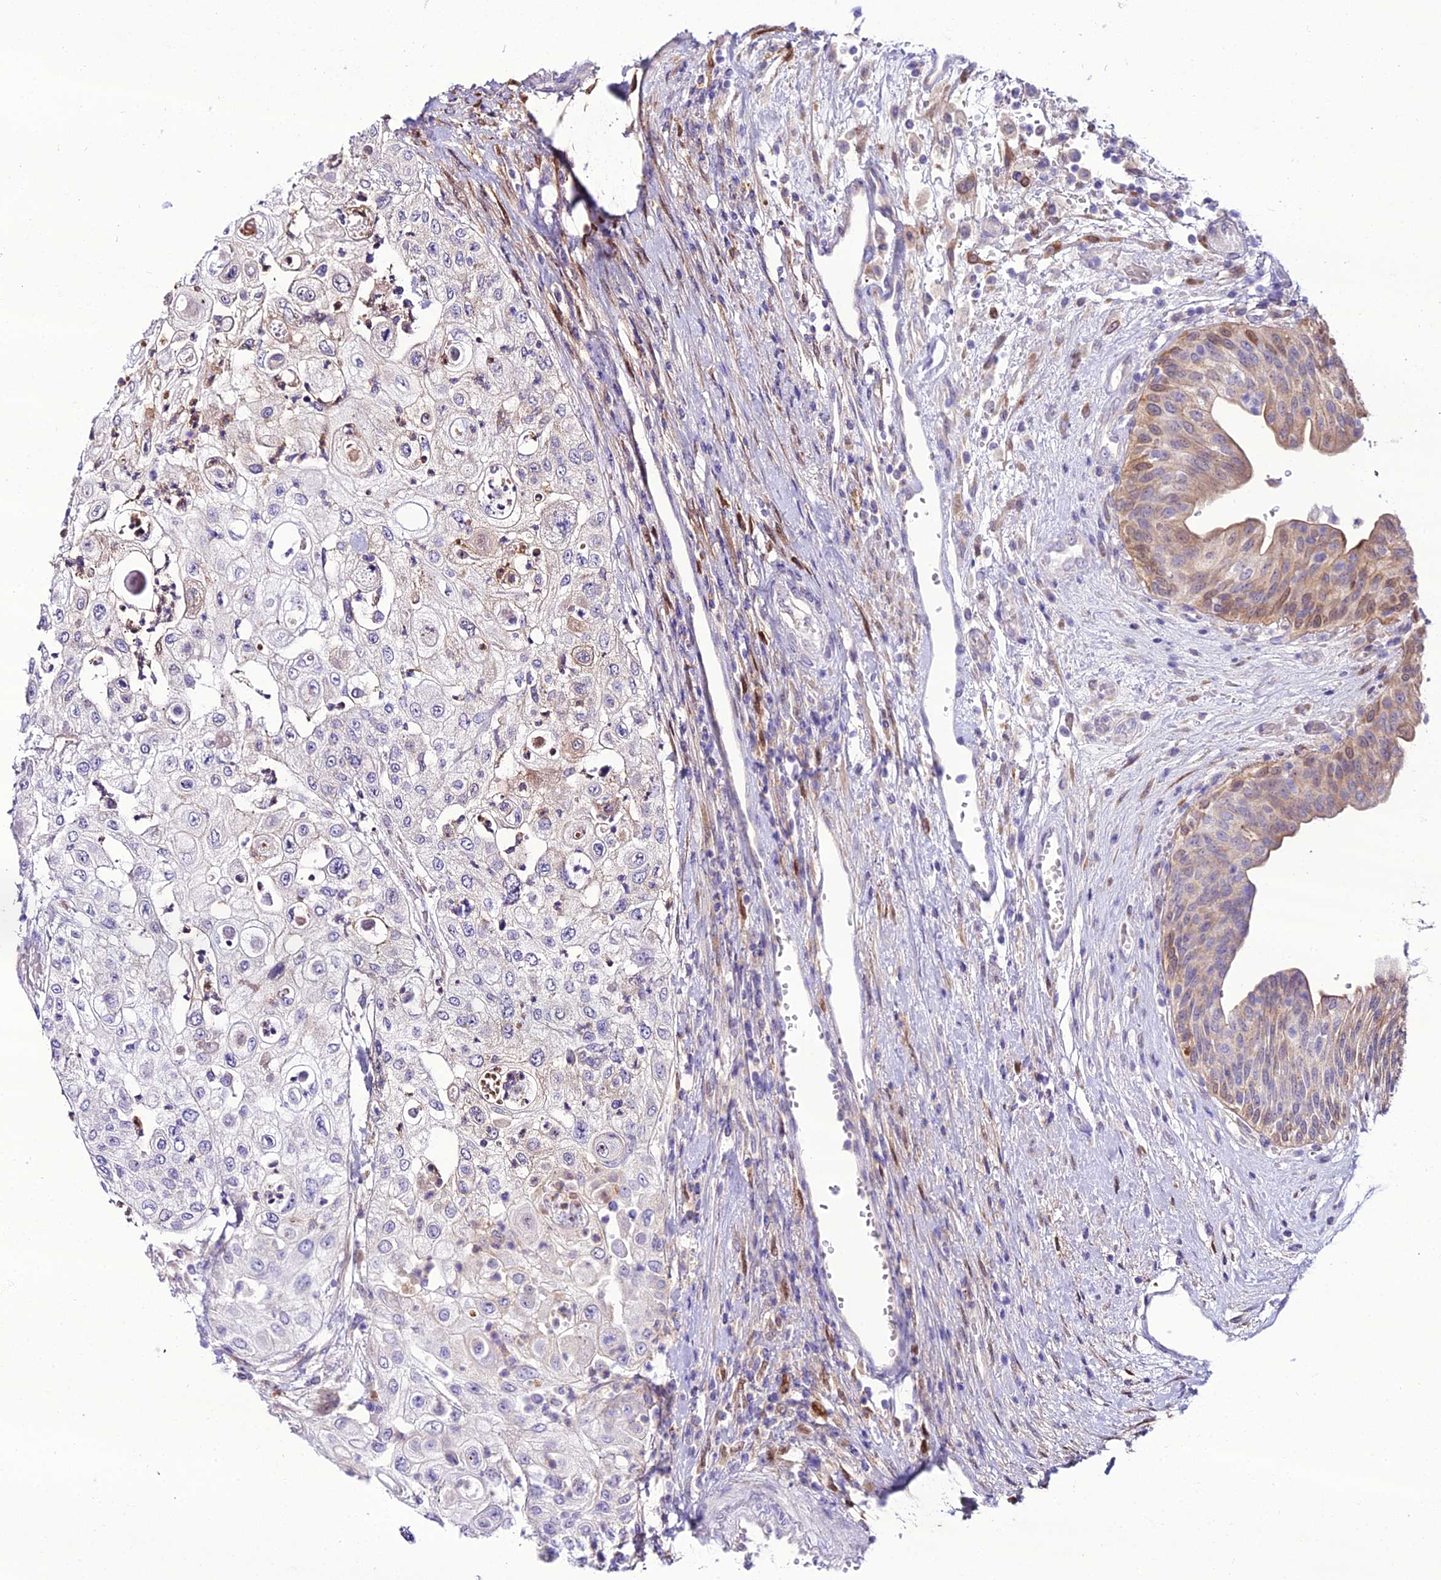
{"staining": {"intensity": "negative", "quantity": "none", "location": "none"}, "tissue": "urothelial cancer", "cell_type": "Tumor cells", "image_type": "cancer", "snomed": [{"axis": "morphology", "description": "Urothelial carcinoma, High grade"}, {"axis": "topography", "description": "Urinary bladder"}], "caption": "Immunohistochemistry (IHC) histopathology image of neoplastic tissue: urothelial carcinoma (high-grade) stained with DAB (3,3'-diaminobenzidine) demonstrates no significant protein positivity in tumor cells.", "gene": "MB21D2", "patient": {"sex": "female", "age": 79}}